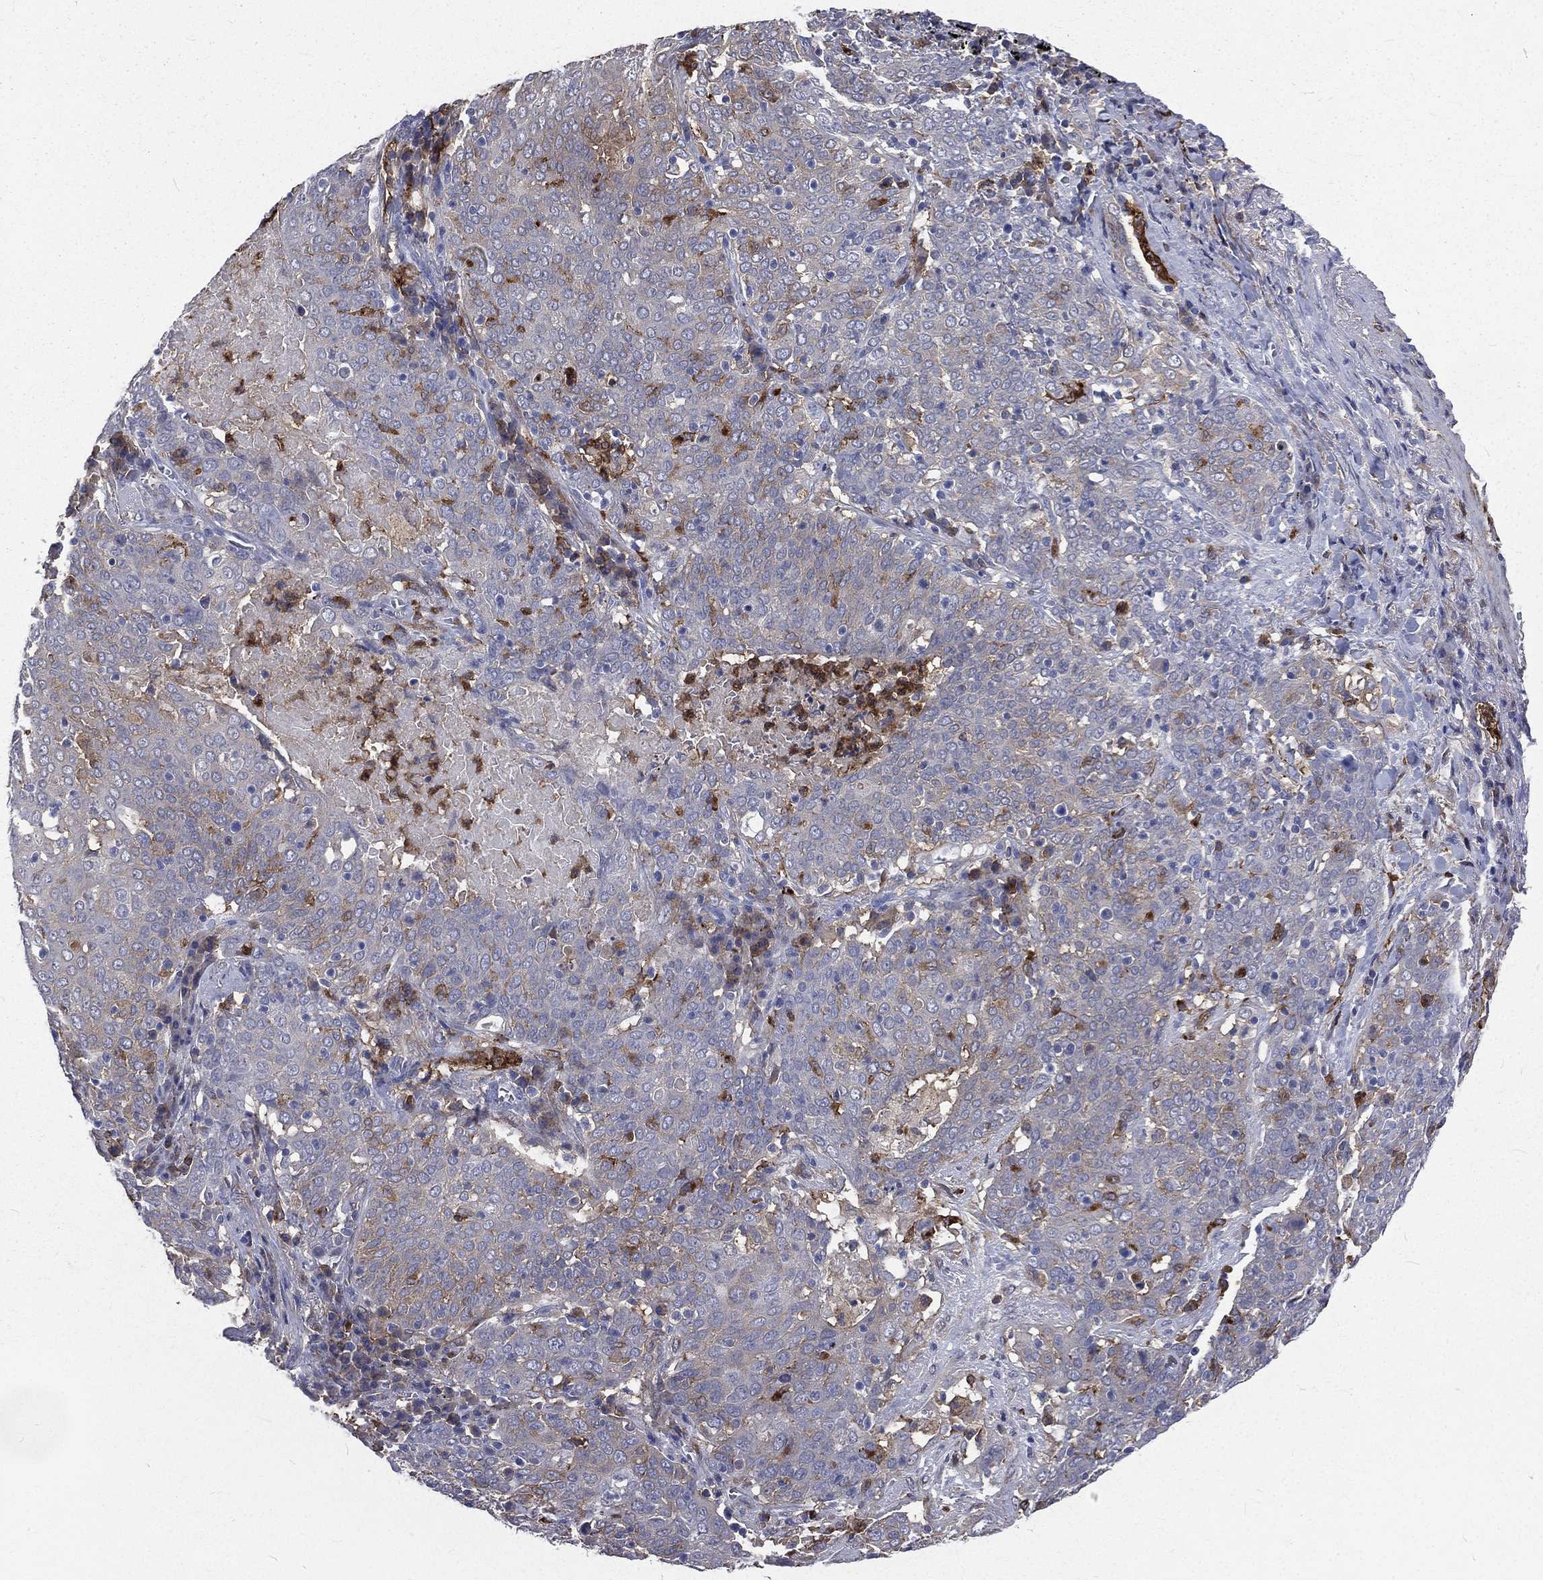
{"staining": {"intensity": "weak", "quantity": "<25%", "location": "cytoplasmic/membranous"}, "tissue": "lung cancer", "cell_type": "Tumor cells", "image_type": "cancer", "snomed": [{"axis": "morphology", "description": "Squamous cell carcinoma, NOS"}, {"axis": "topography", "description": "Lung"}], "caption": "Tumor cells are negative for protein expression in human lung cancer (squamous cell carcinoma).", "gene": "BASP1", "patient": {"sex": "male", "age": 82}}